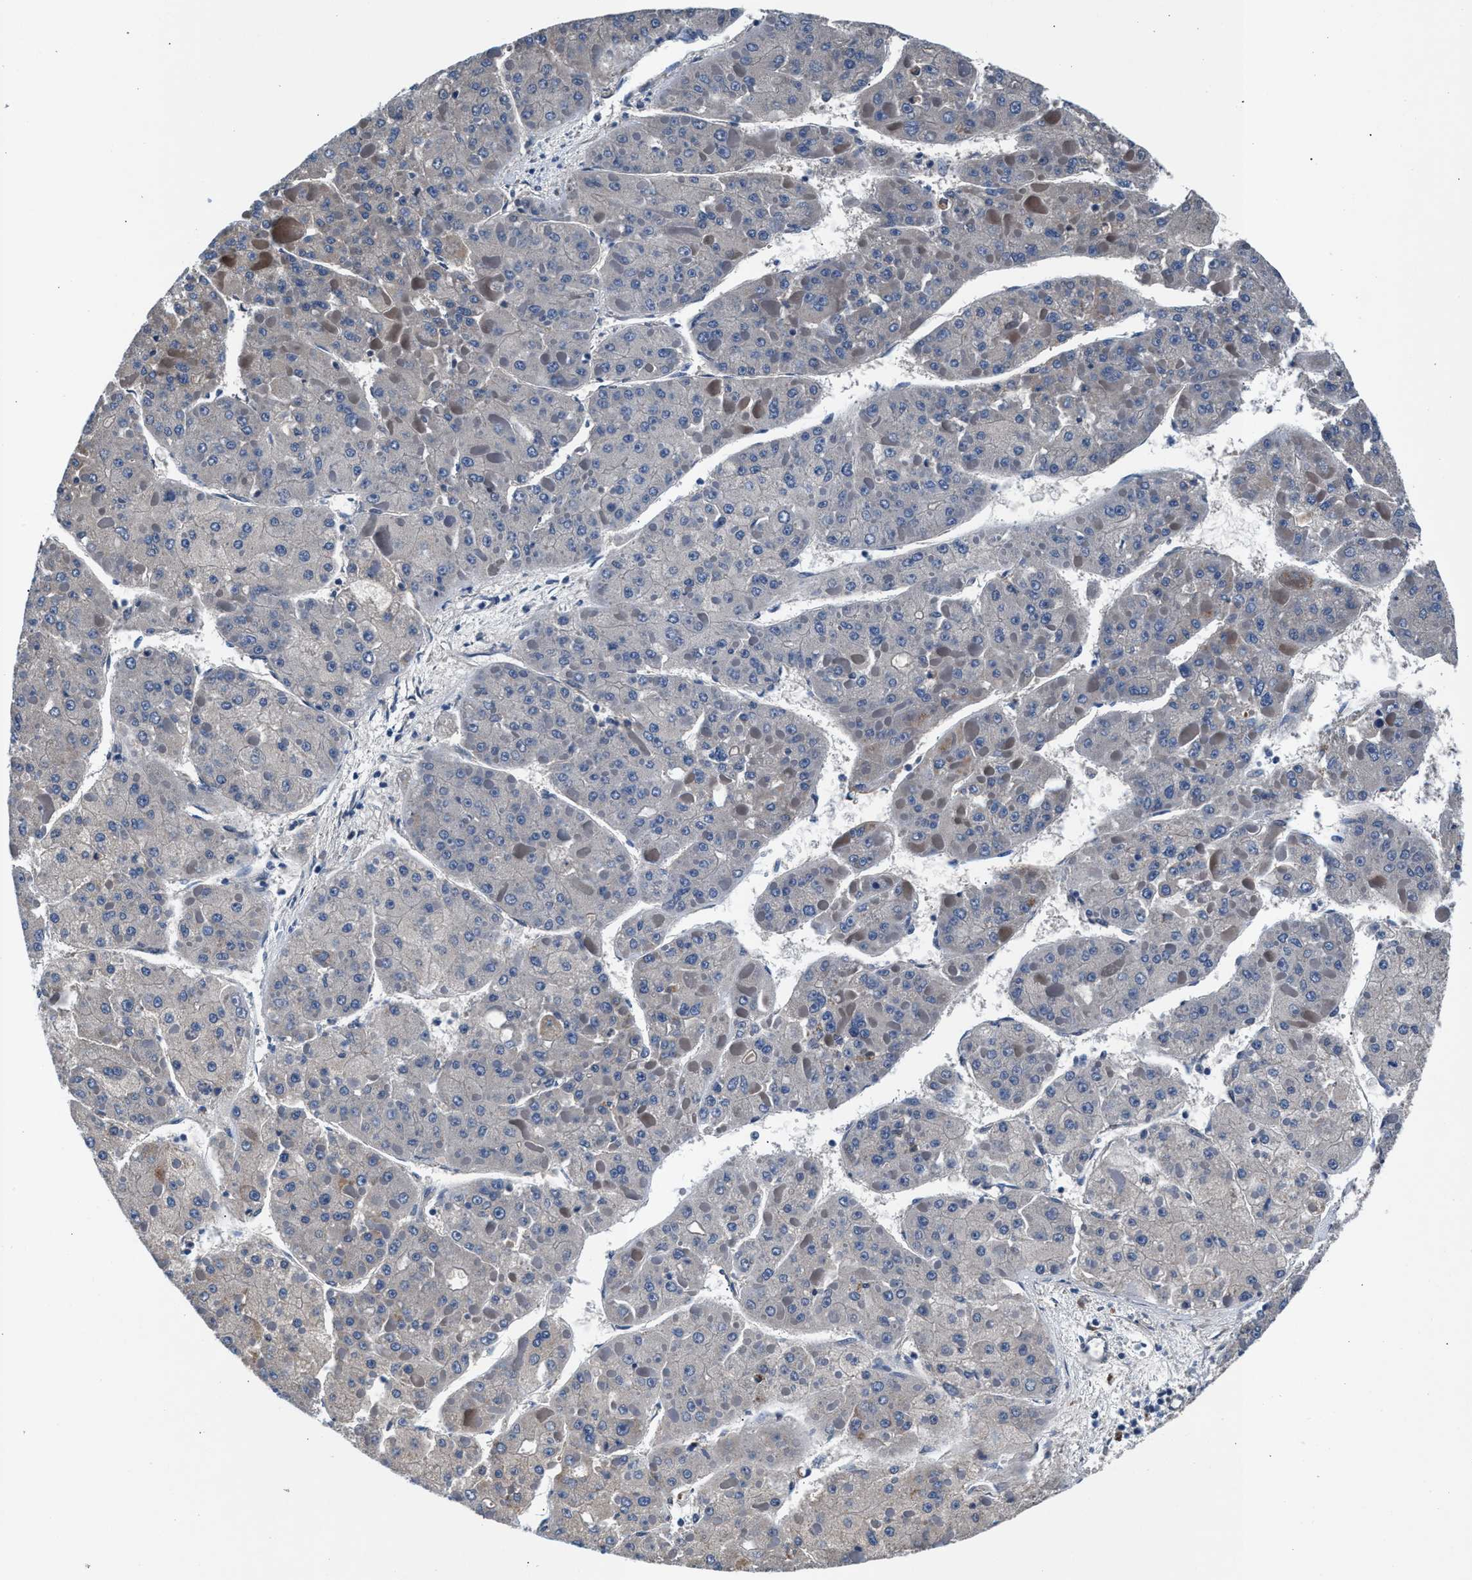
{"staining": {"intensity": "negative", "quantity": "none", "location": "none"}, "tissue": "liver cancer", "cell_type": "Tumor cells", "image_type": "cancer", "snomed": [{"axis": "morphology", "description": "Carcinoma, Hepatocellular, NOS"}, {"axis": "topography", "description": "Liver"}], "caption": "The immunohistochemistry (IHC) photomicrograph has no significant positivity in tumor cells of liver hepatocellular carcinoma tissue.", "gene": "CDRT4", "patient": {"sex": "female", "age": 73}}